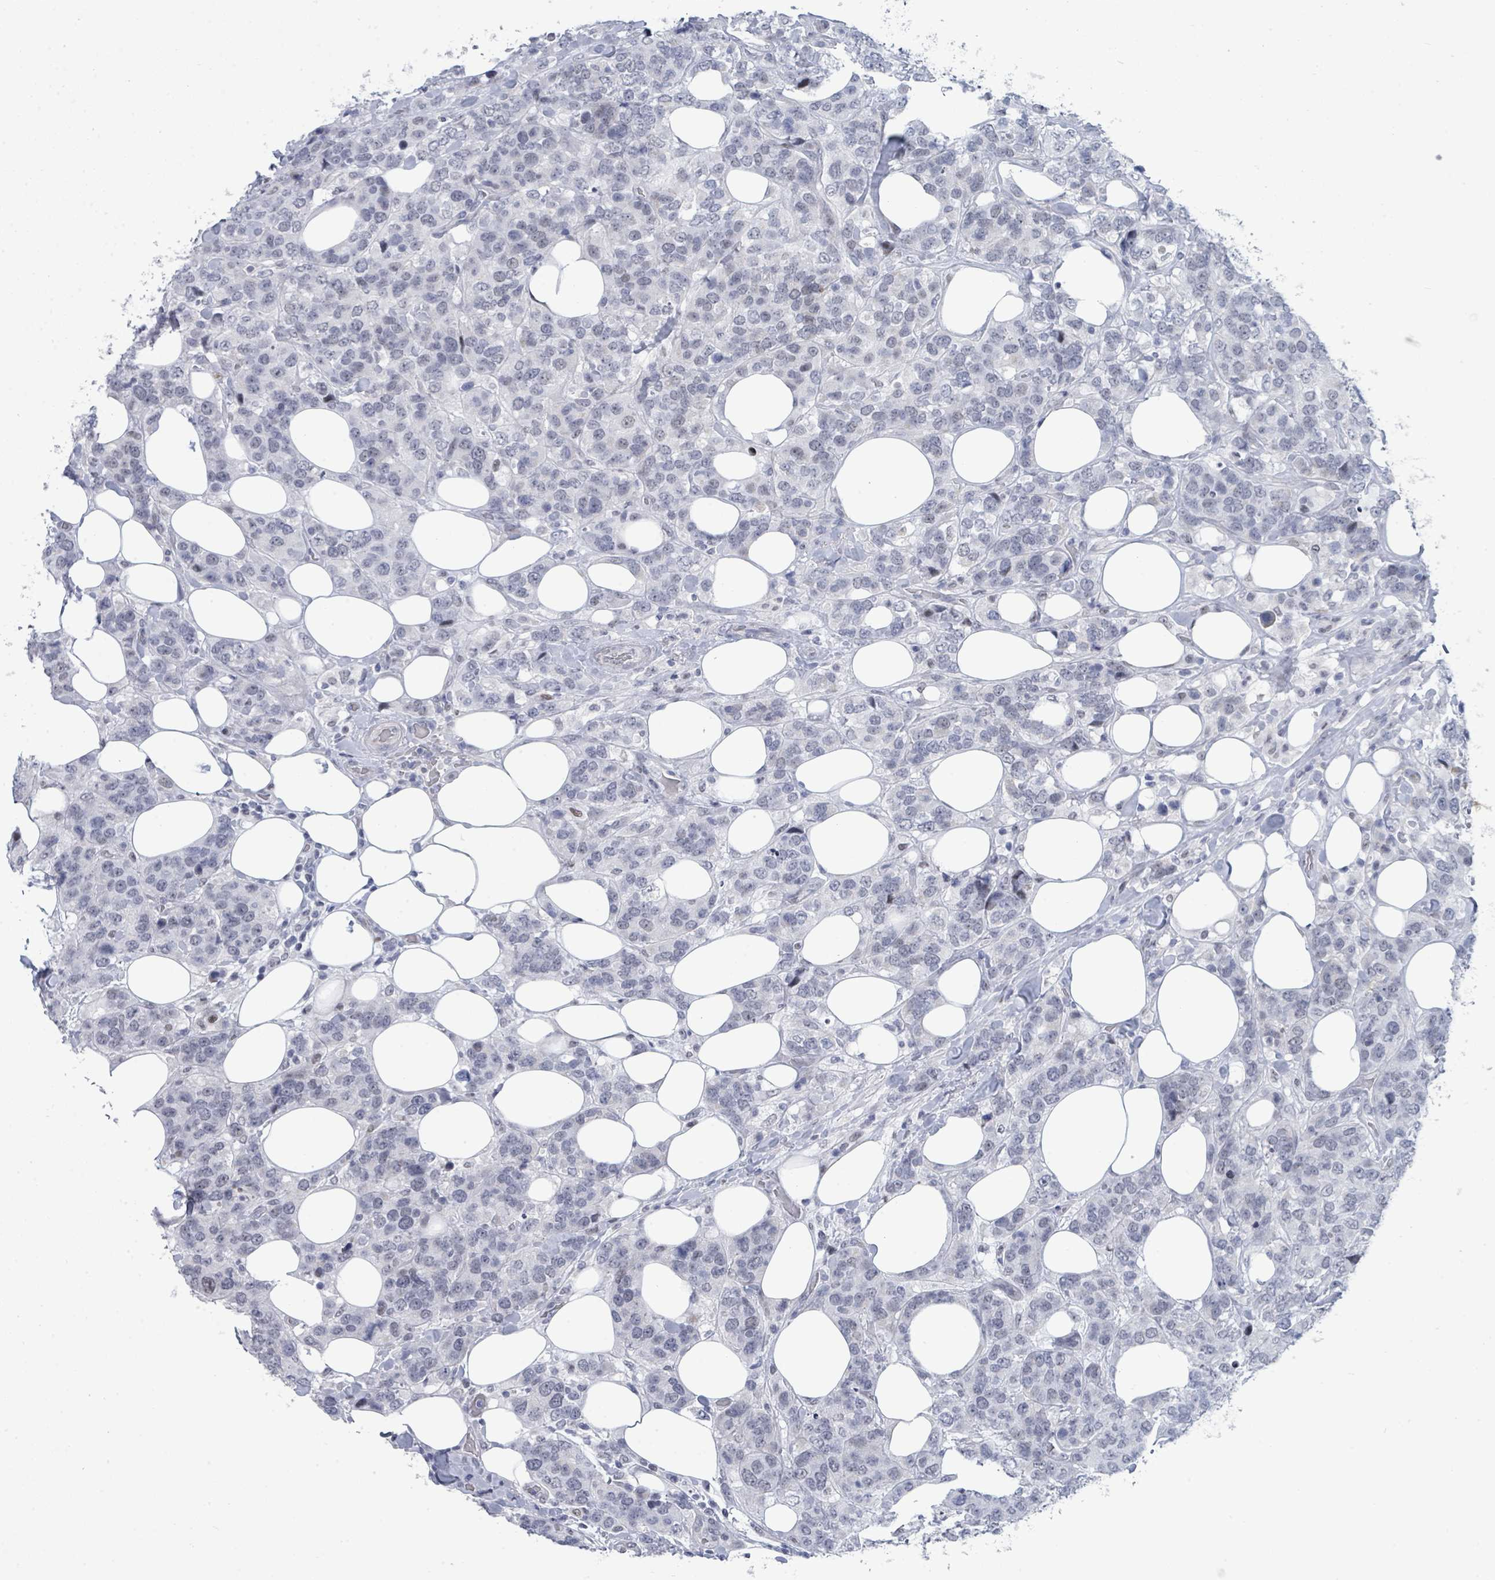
{"staining": {"intensity": "negative", "quantity": "none", "location": "none"}, "tissue": "breast cancer", "cell_type": "Tumor cells", "image_type": "cancer", "snomed": [{"axis": "morphology", "description": "Lobular carcinoma"}, {"axis": "topography", "description": "Breast"}], "caption": "Immunohistochemistry (IHC) of breast lobular carcinoma exhibits no positivity in tumor cells.", "gene": "CT45A5", "patient": {"sex": "female", "age": 59}}